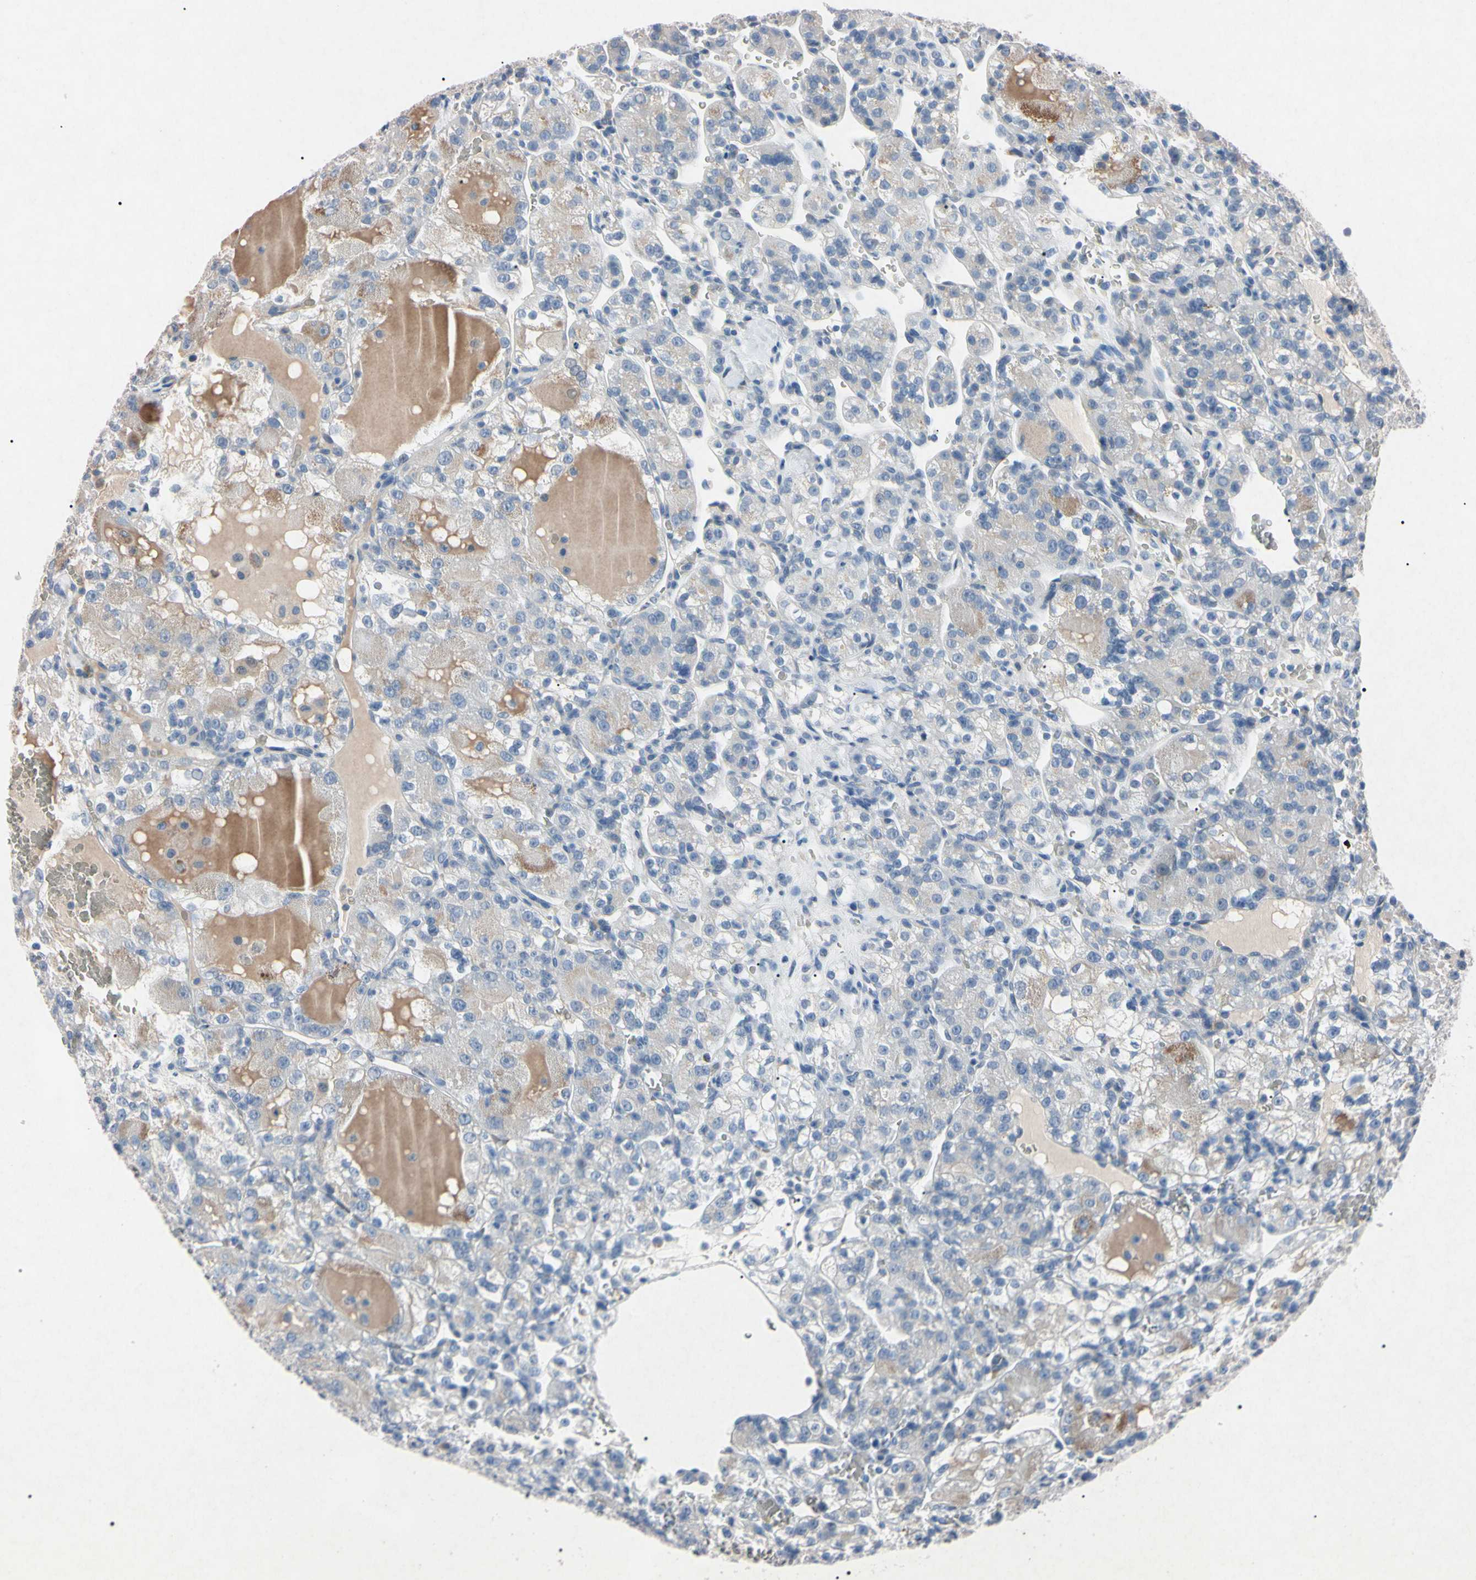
{"staining": {"intensity": "negative", "quantity": "none", "location": "none"}, "tissue": "renal cancer", "cell_type": "Tumor cells", "image_type": "cancer", "snomed": [{"axis": "morphology", "description": "Normal tissue, NOS"}, {"axis": "morphology", "description": "Adenocarcinoma, NOS"}, {"axis": "topography", "description": "Kidney"}], "caption": "Micrograph shows no significant protein positivity in tumor cells of adenocarcinoma (renal).", "gene": "ELN", "patient": {"sex": "male", "age": 61}}